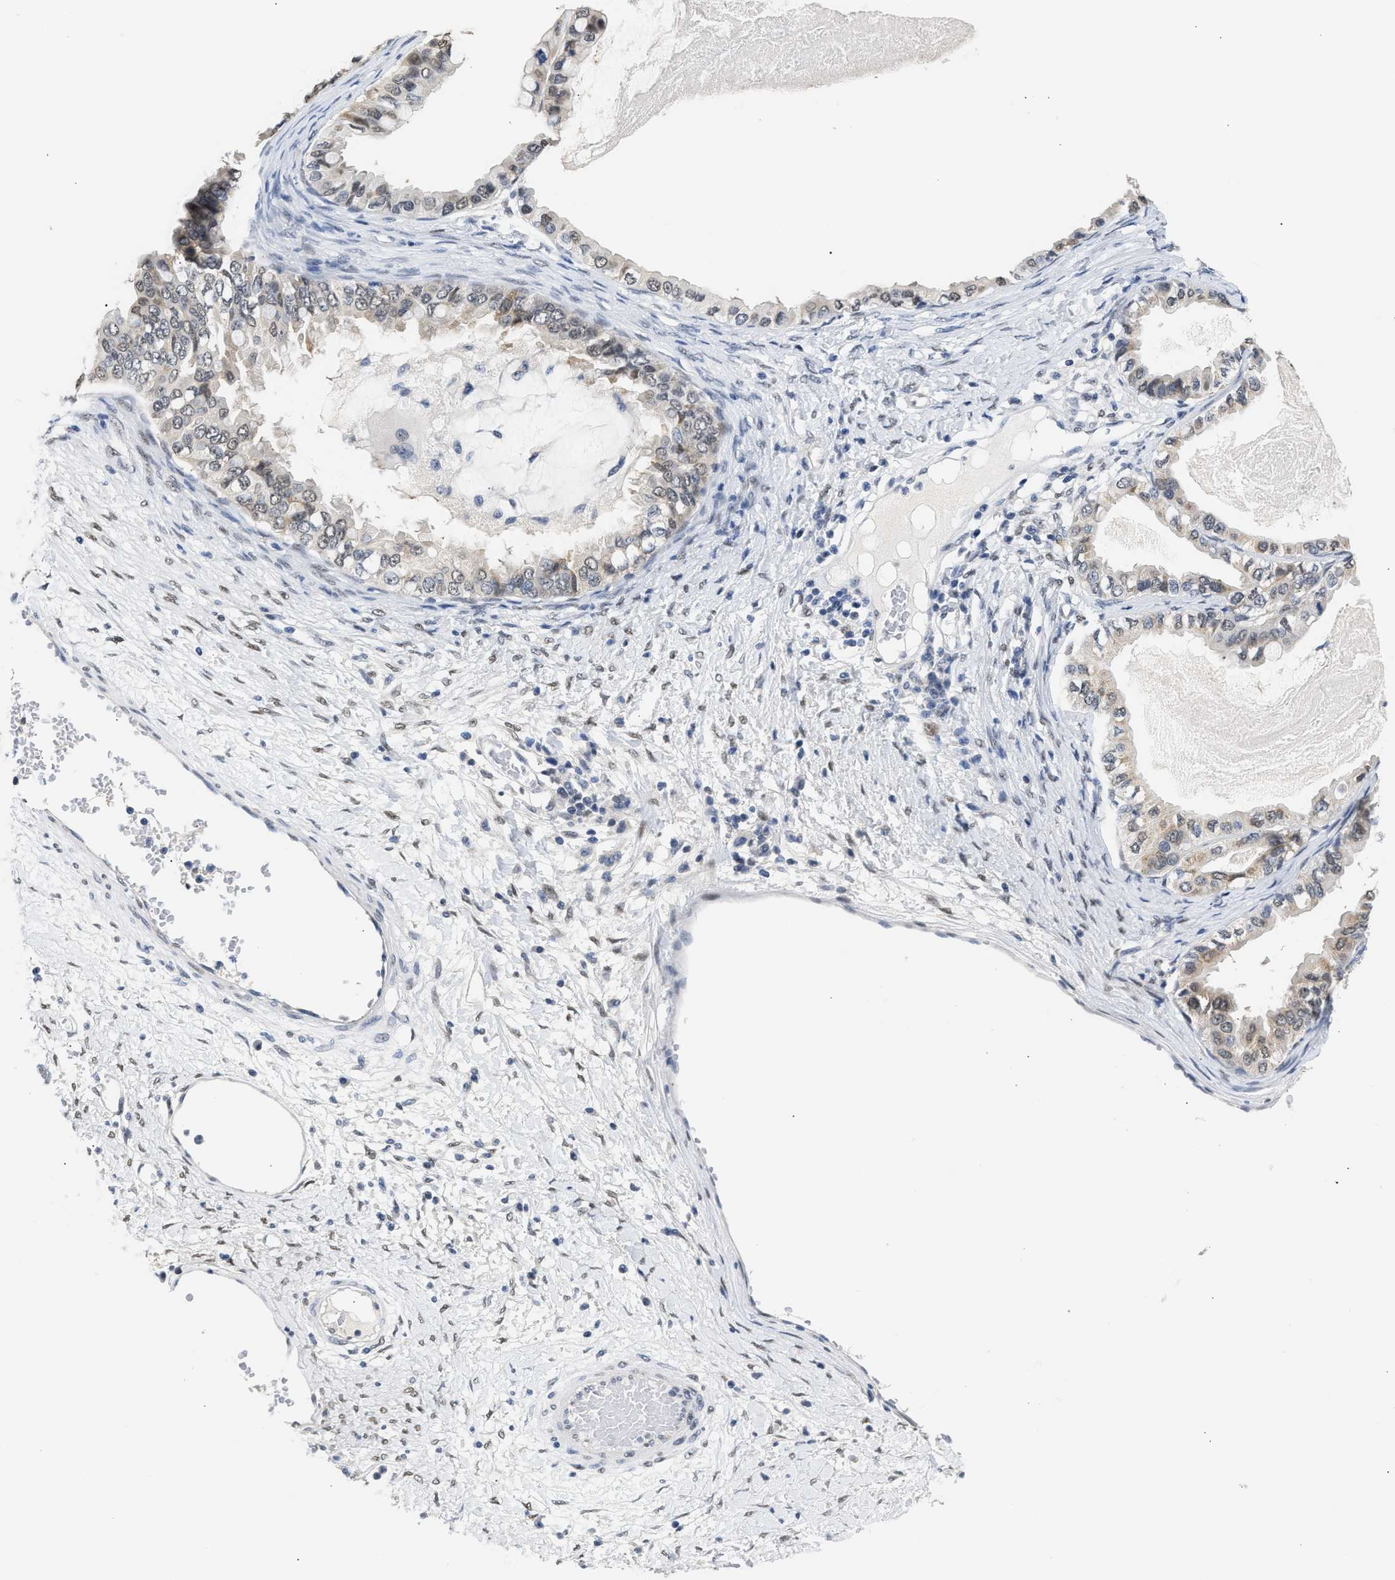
{"staining": {"intensity": "weak", "quantity": "25%-75%", "location": "cytoplasmic/membranous,nuclear"}, "tissue": "ovarian cancer", "cell_type": "Tumor cells", "image_type": "cancer", "snomed": [{"axis": "morphology", "description": "Cystadenocarcinoma, mucinous, NOS"}, {"axis": "topography", "description": "Ovary"}], "caption": "This is a micrograph of IHC staining of ovarian cancer (mucinous cystadenocarcinoma), which shows weak expression in the cytoplasmic/membranous and nuclear of tumor cells.", "gene": "PPM1L", "patient": {"sex": "female", "age": 80}}